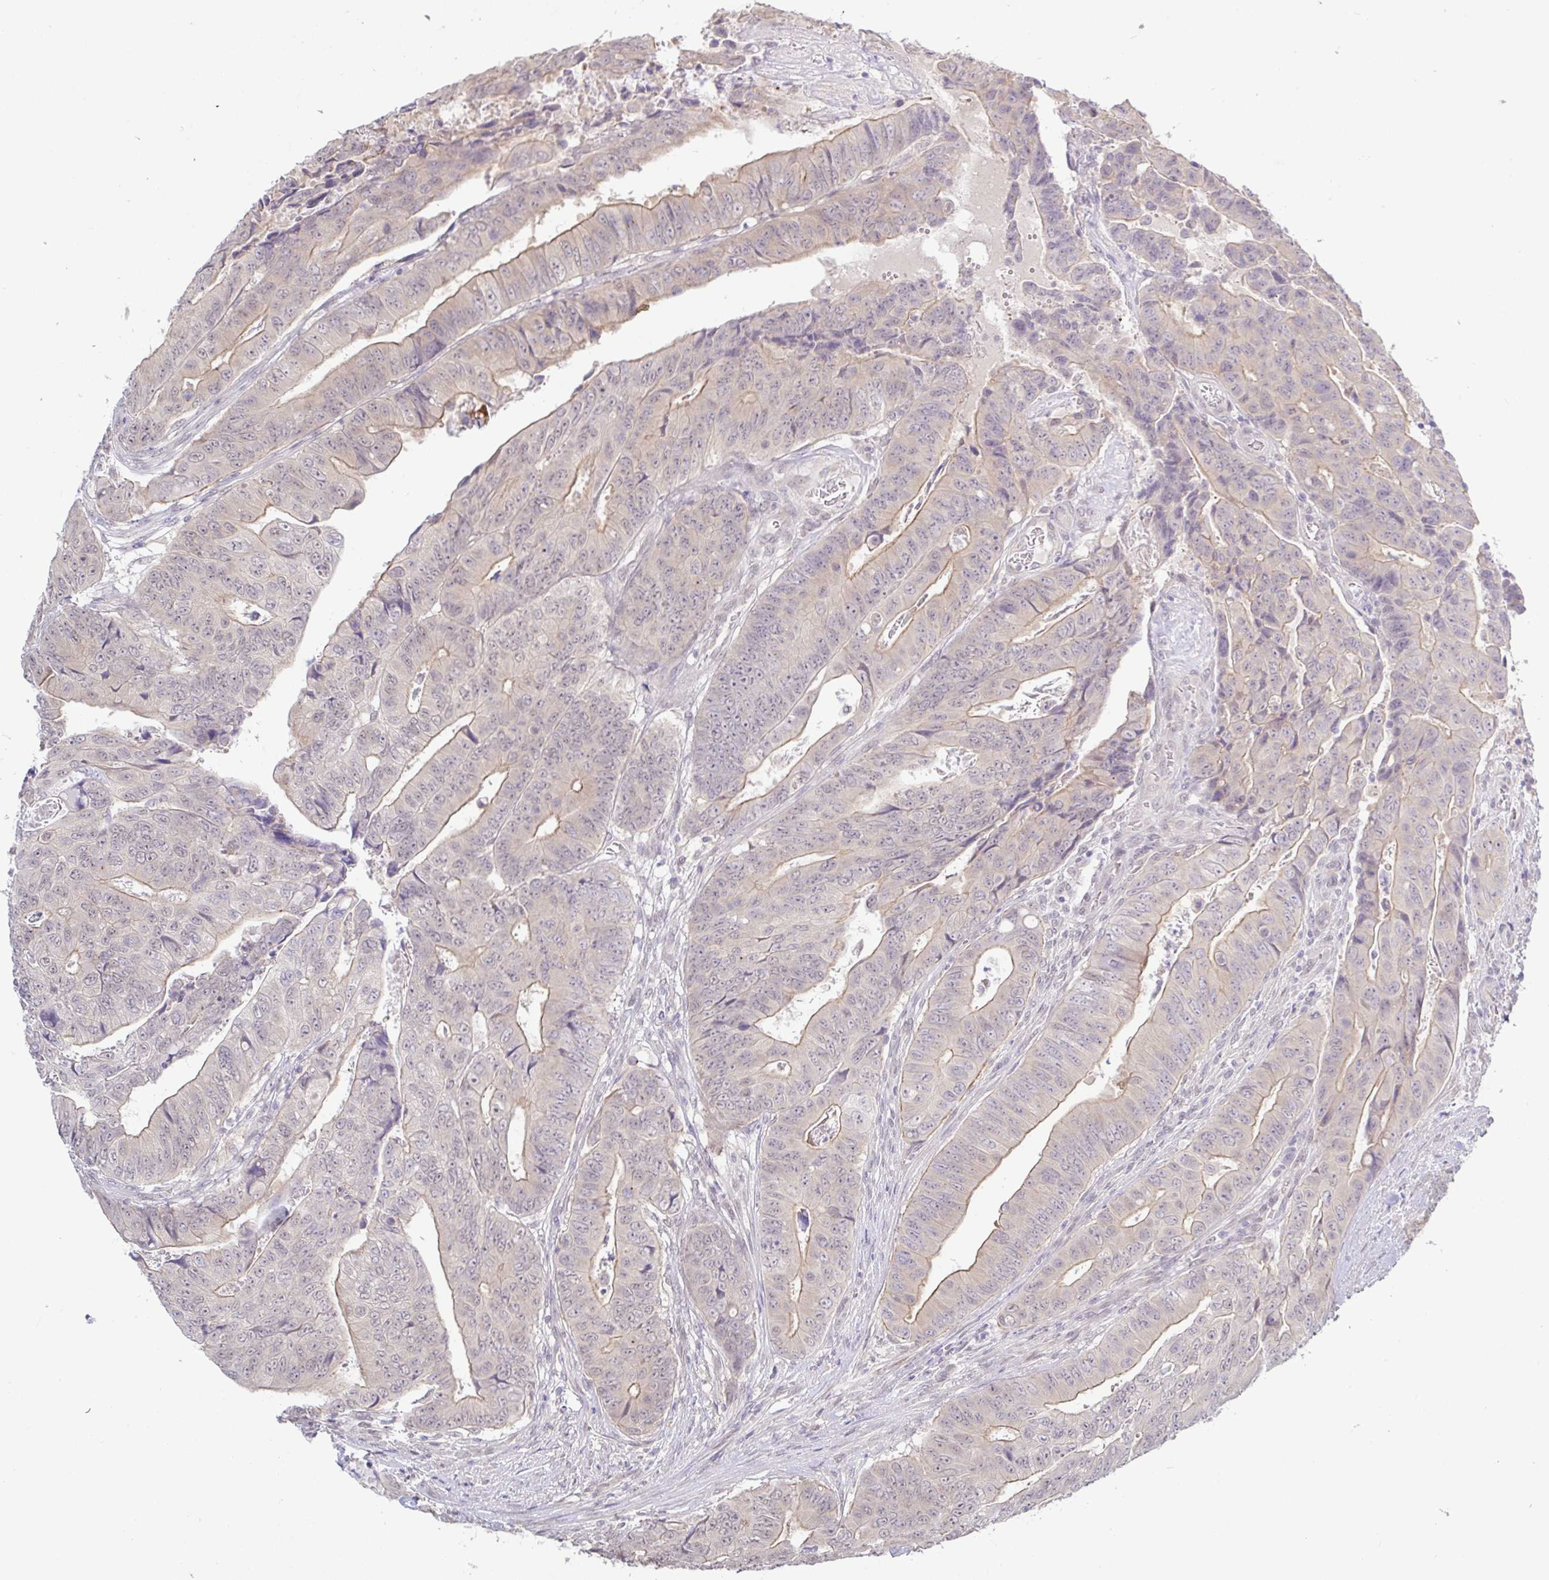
{"staining": {"intensity": "weak", "quantity": ">75%", "location": "cytoplasmic/membranous"}, "tissue": "colorectal cancer", "cell_type": "Tumor cells", "image_type": "cancer", "snomed": [{"axis": "morphology", "description": "Adenocarcinoma, NOS"}, {"axis": "topography", "description": "Colon"}], "caption": "Immunohistochemistry (IHC) staining of colorectal cancer, which reveals low levels of weak cytoplasmic/membranous expression in approximately >75% of tumor cells indicating weak cytoplasmic/membranous protein staining. The staining was performed using DAB (brown) for protein detection and nuclei were counterstained in hematoxylin (blue).", "gene": "HYPK", "patient": {"sex": "female", "age": 48}}